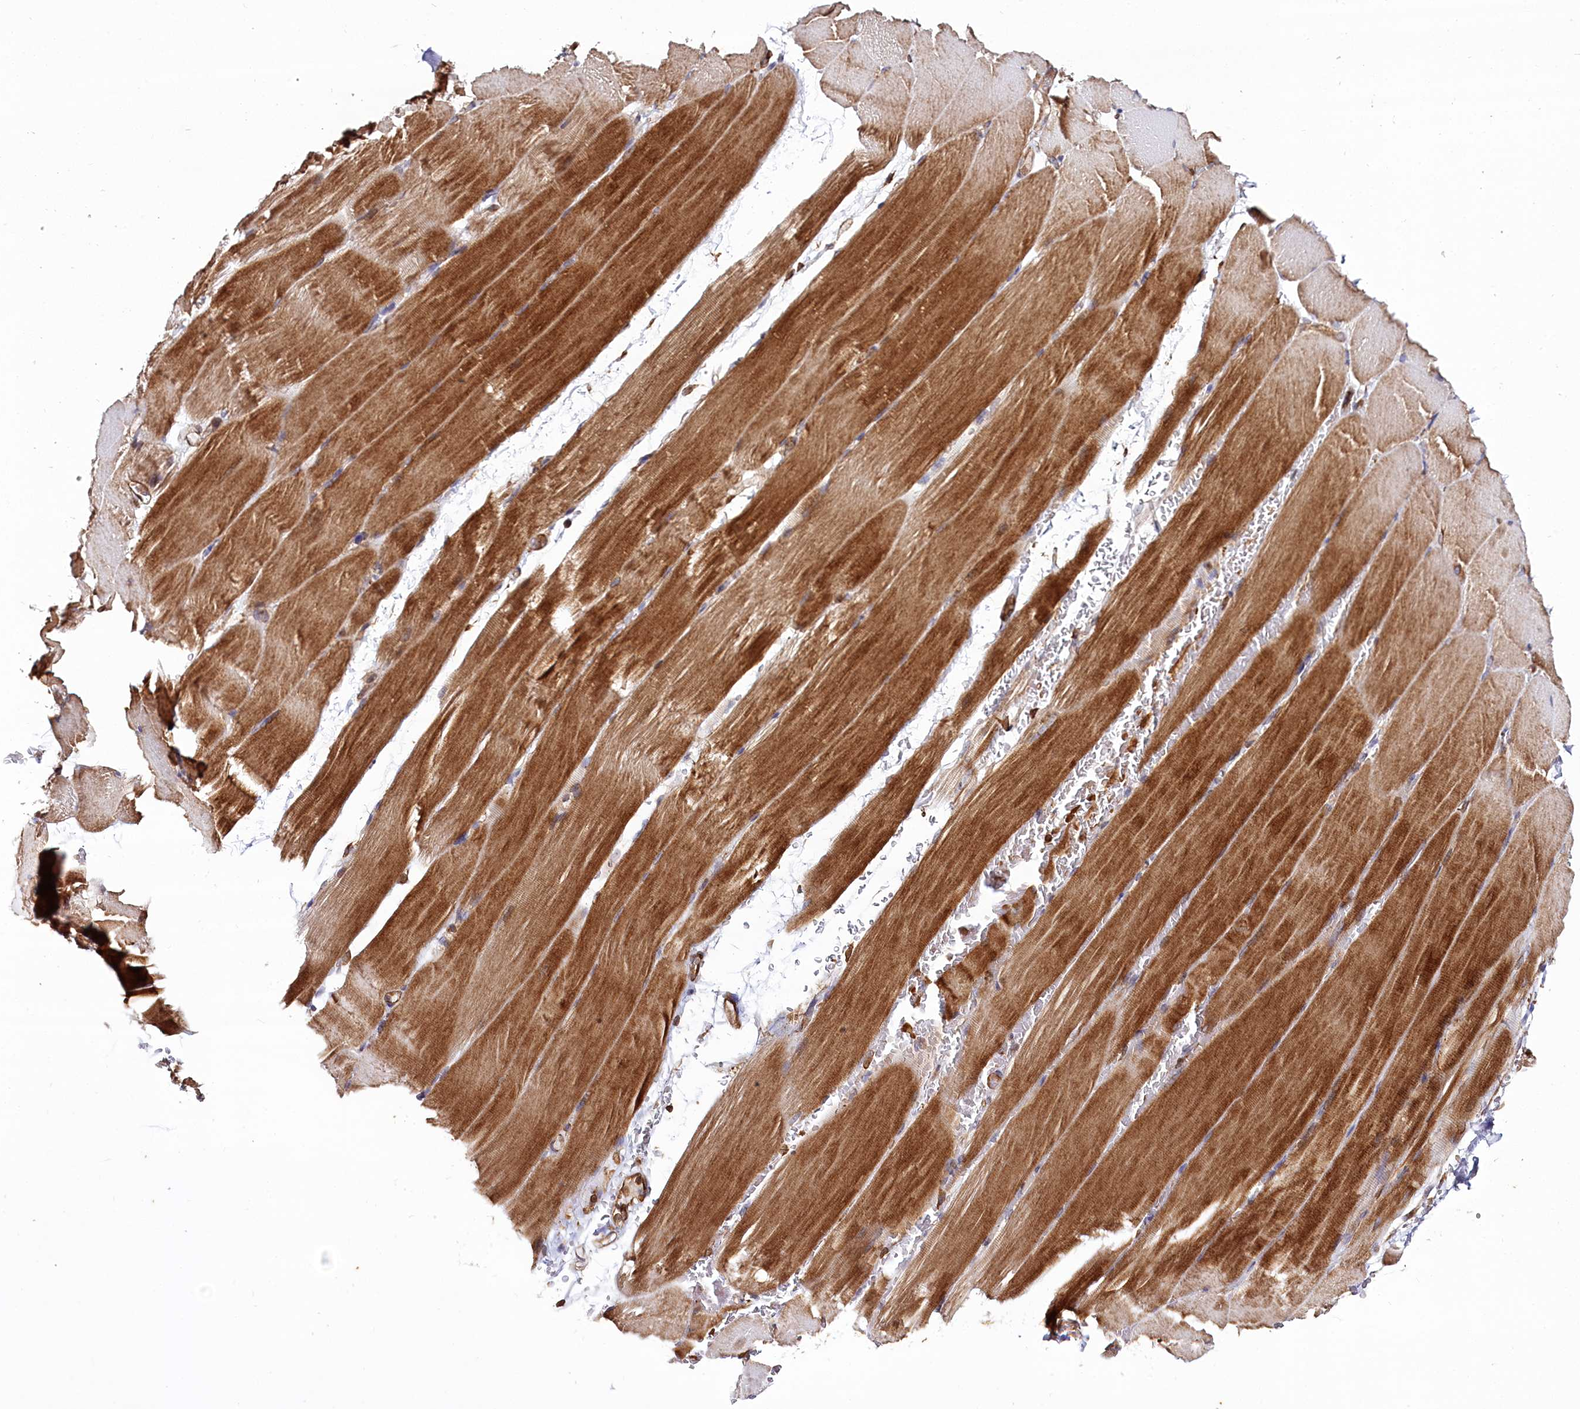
{"staining": {"intensity": "strong", "quantity": "25%-75%", "location": "cytoplasmic/membranous"}, "tissue": "skeletal muscle", "cell_type": "Myocytes", "image_type": "normal", "snomed": [{"axis": "morphology", "description": "Normal tissue, NOS"}, {"axis": "topography", "description": "Skeletal muscle"}, {"axis": "topography", "description": "Parathyroid gland"}], "caption": "Skeletal muscle stained with a brown dye displays strong cytoplasmic/membranous positive staining in about 25%-75% of myocytes.", "gene": "THUMPD3", "patient": {"sex": "female", "age": 37}}